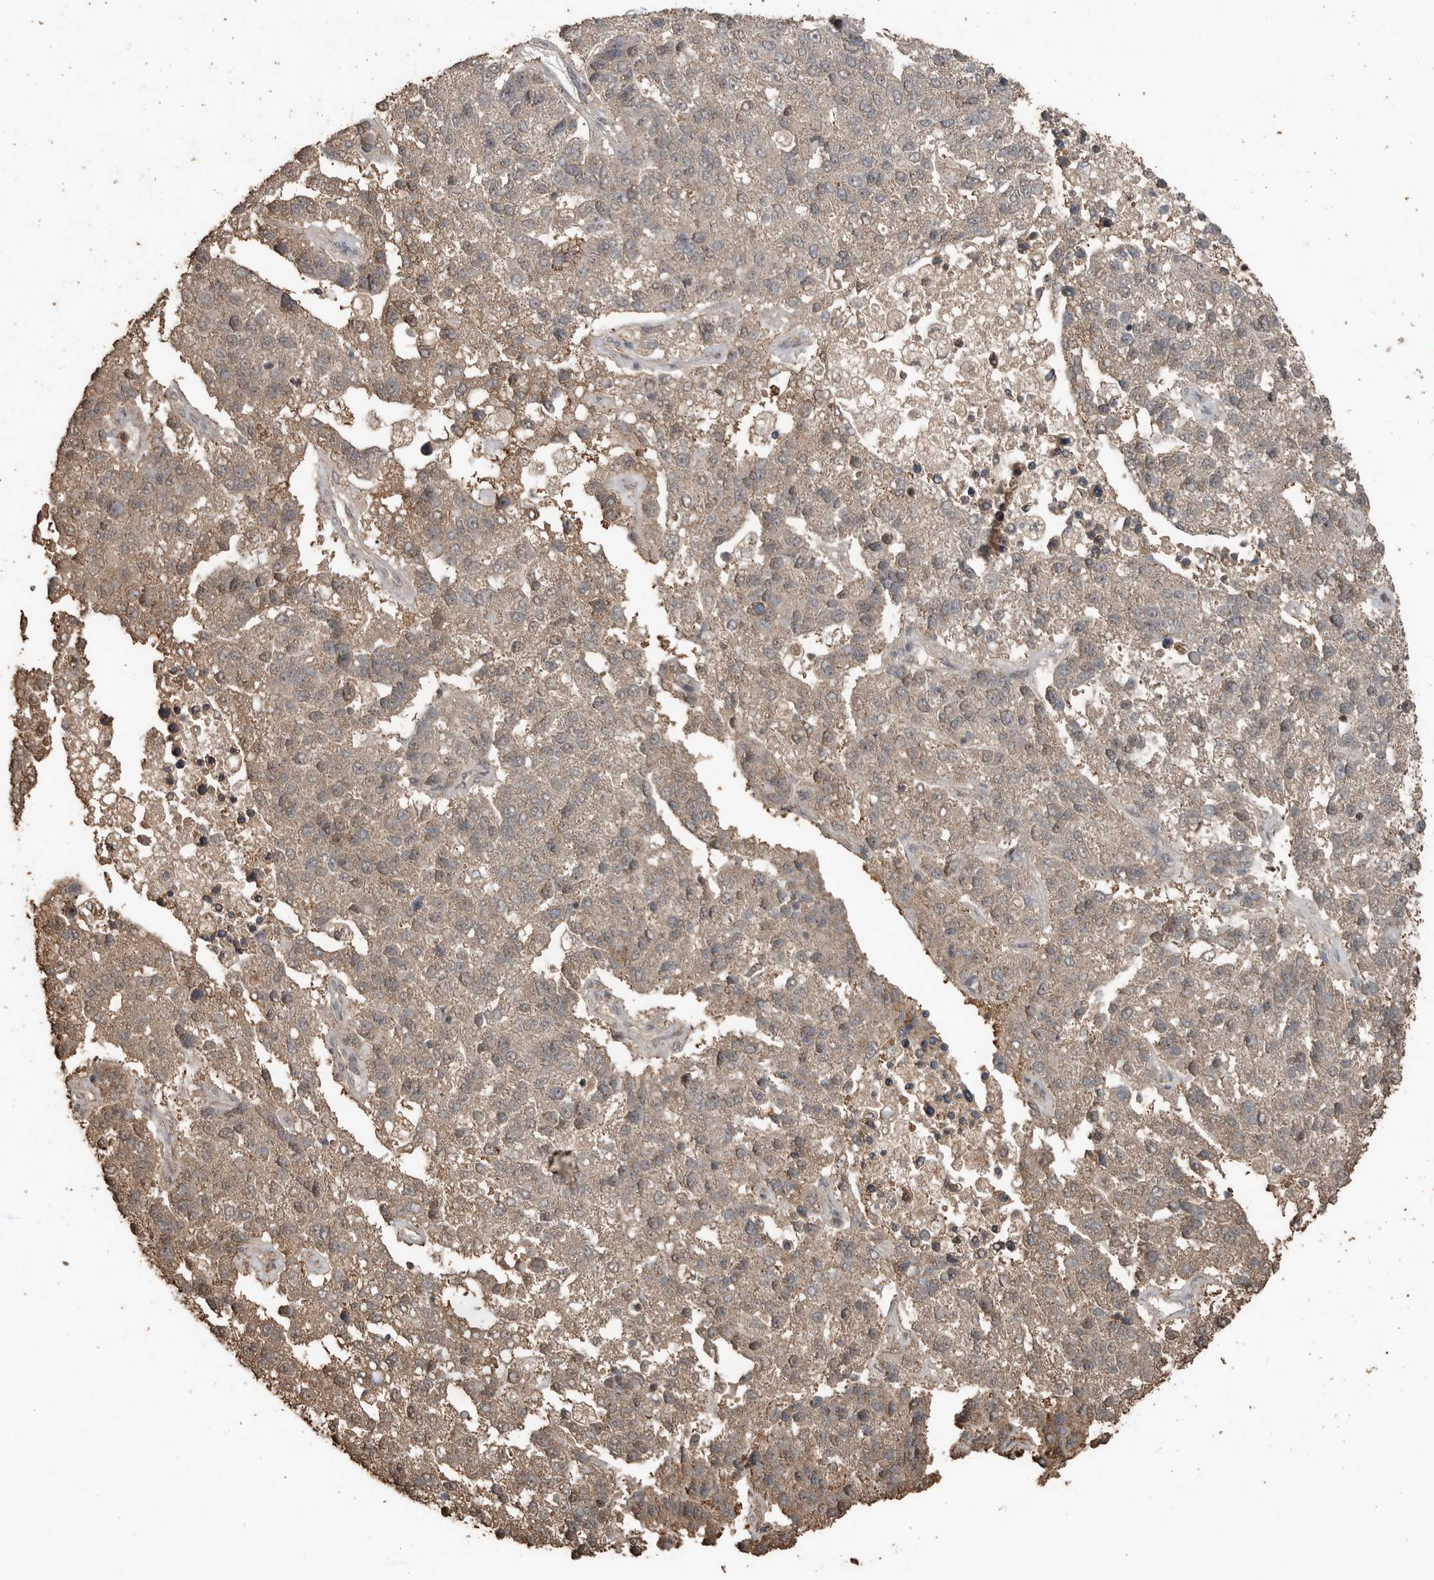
{"staining": {"intensity": "weak", "quantity": ">75%", "location": "cytoplasmic/membranous"}, "tissue": "pancreatic cancer", "cell_type": "Tumor cells", "image_type": "cancer", "snomed": [{"axis": "morphology", "description": "Adenocarcinoma, NOS"}, {"axis": "topography", "description": "Pancreas"}], "caption": "Immunohistochemical staining of human pancreatic adenocarcinoma shows weak cytoplasmic/membranous protein staining in about >75% of tumor cells. (Brightfield microscopy of DAB IHC at high magnification).", "gene": "BLZF1", "patient": {"sex": "female", "age": 61}}